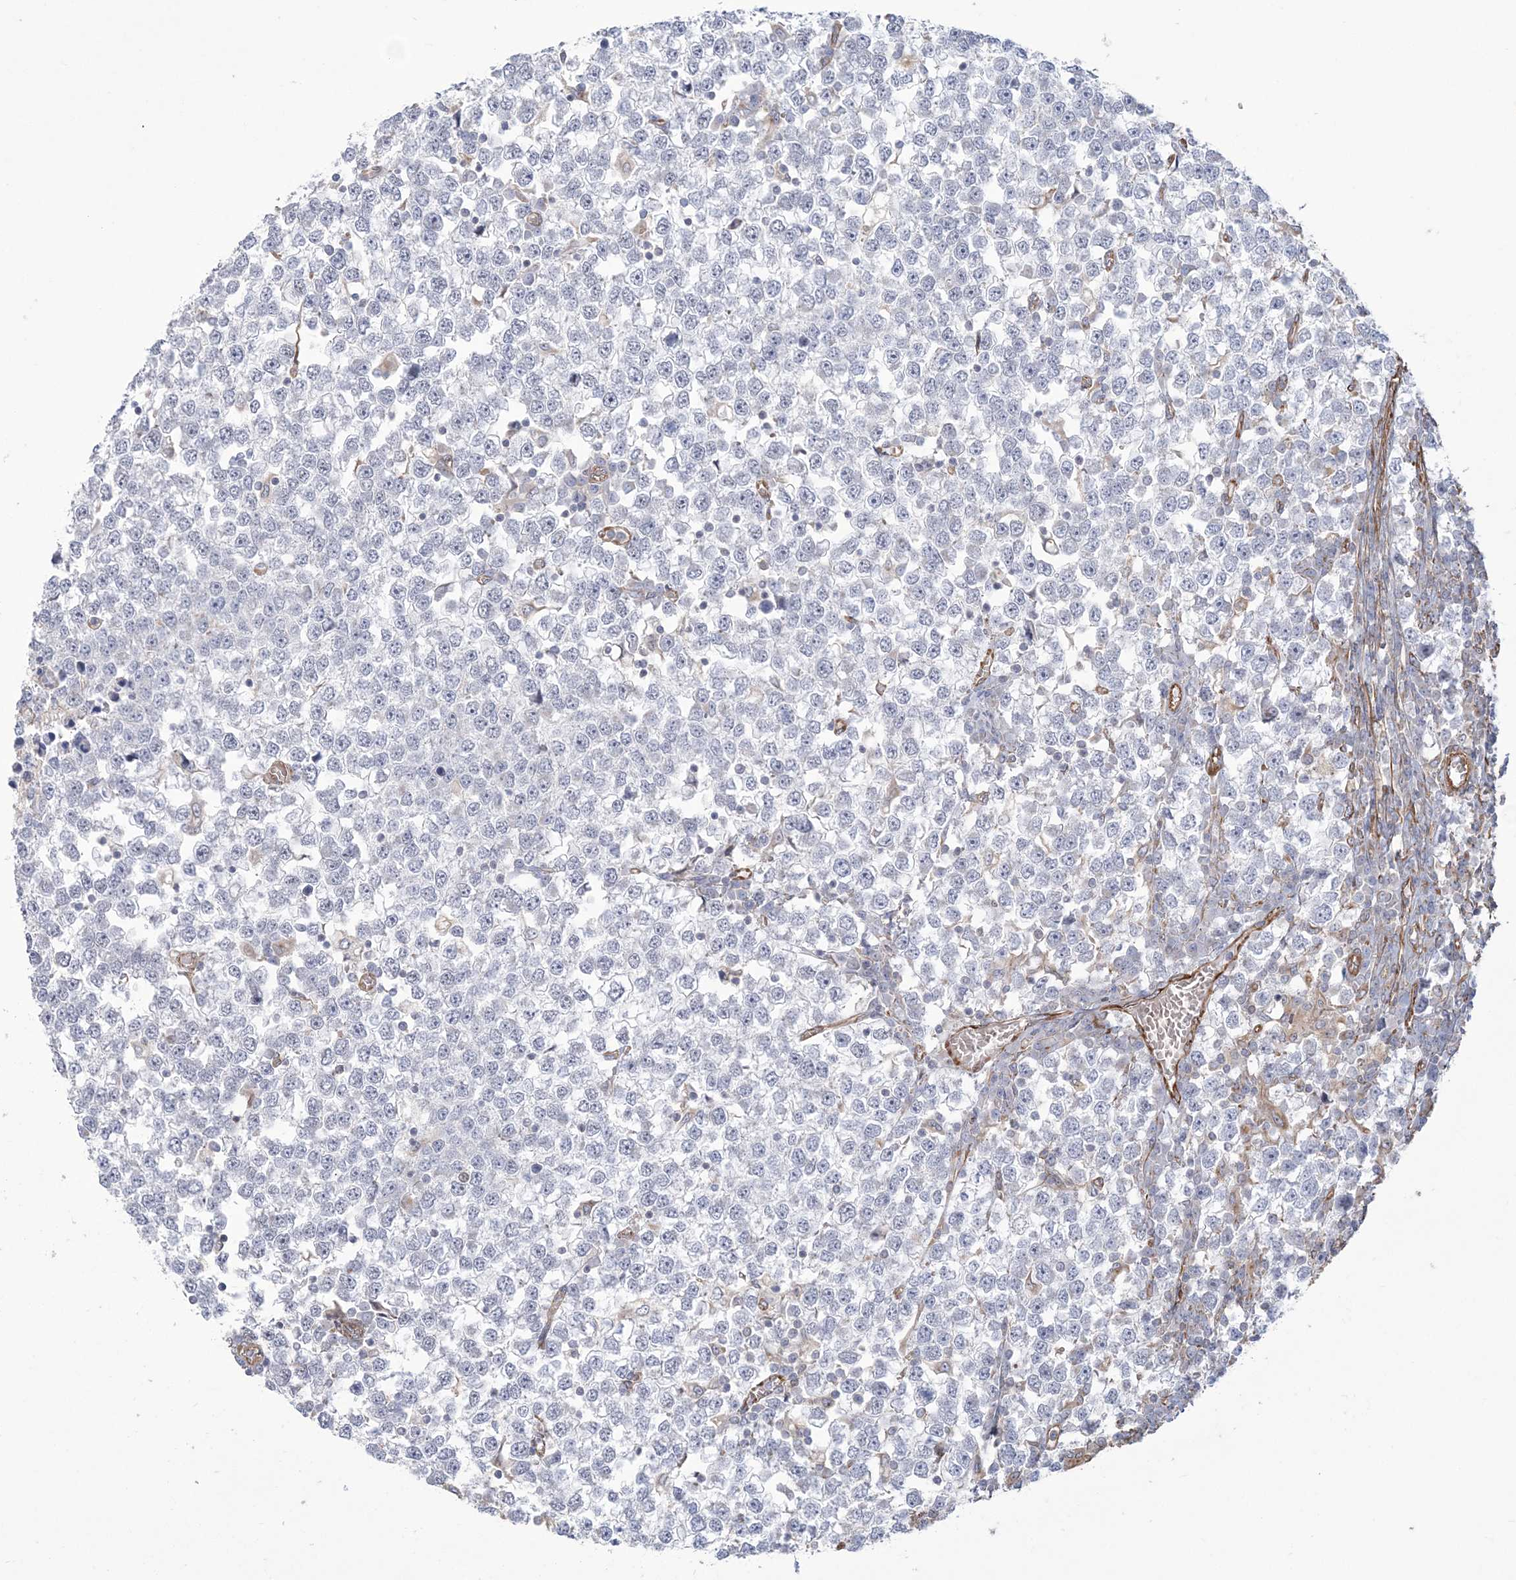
{"staining": {"intensity": "negative", "quantity": "none", "location": "none"}, "tissue": "testis cancer", "cell_type": "Tumor cells", "image_type": "cancer", "snomed": [{"axis": "morphology", "description": "Seminoma, NOS"}, {"axis": "topography", "description": "Testis"}], "caption": "The micrograph reveals no staining of tumor cells in testis cancer (seminoma). The staining is performed using DAB brown chromogen with nuclei counter-stained in using hematoxylin.", "gene": "ZNF821", "patient": {"sex": "male", "age": 65}}